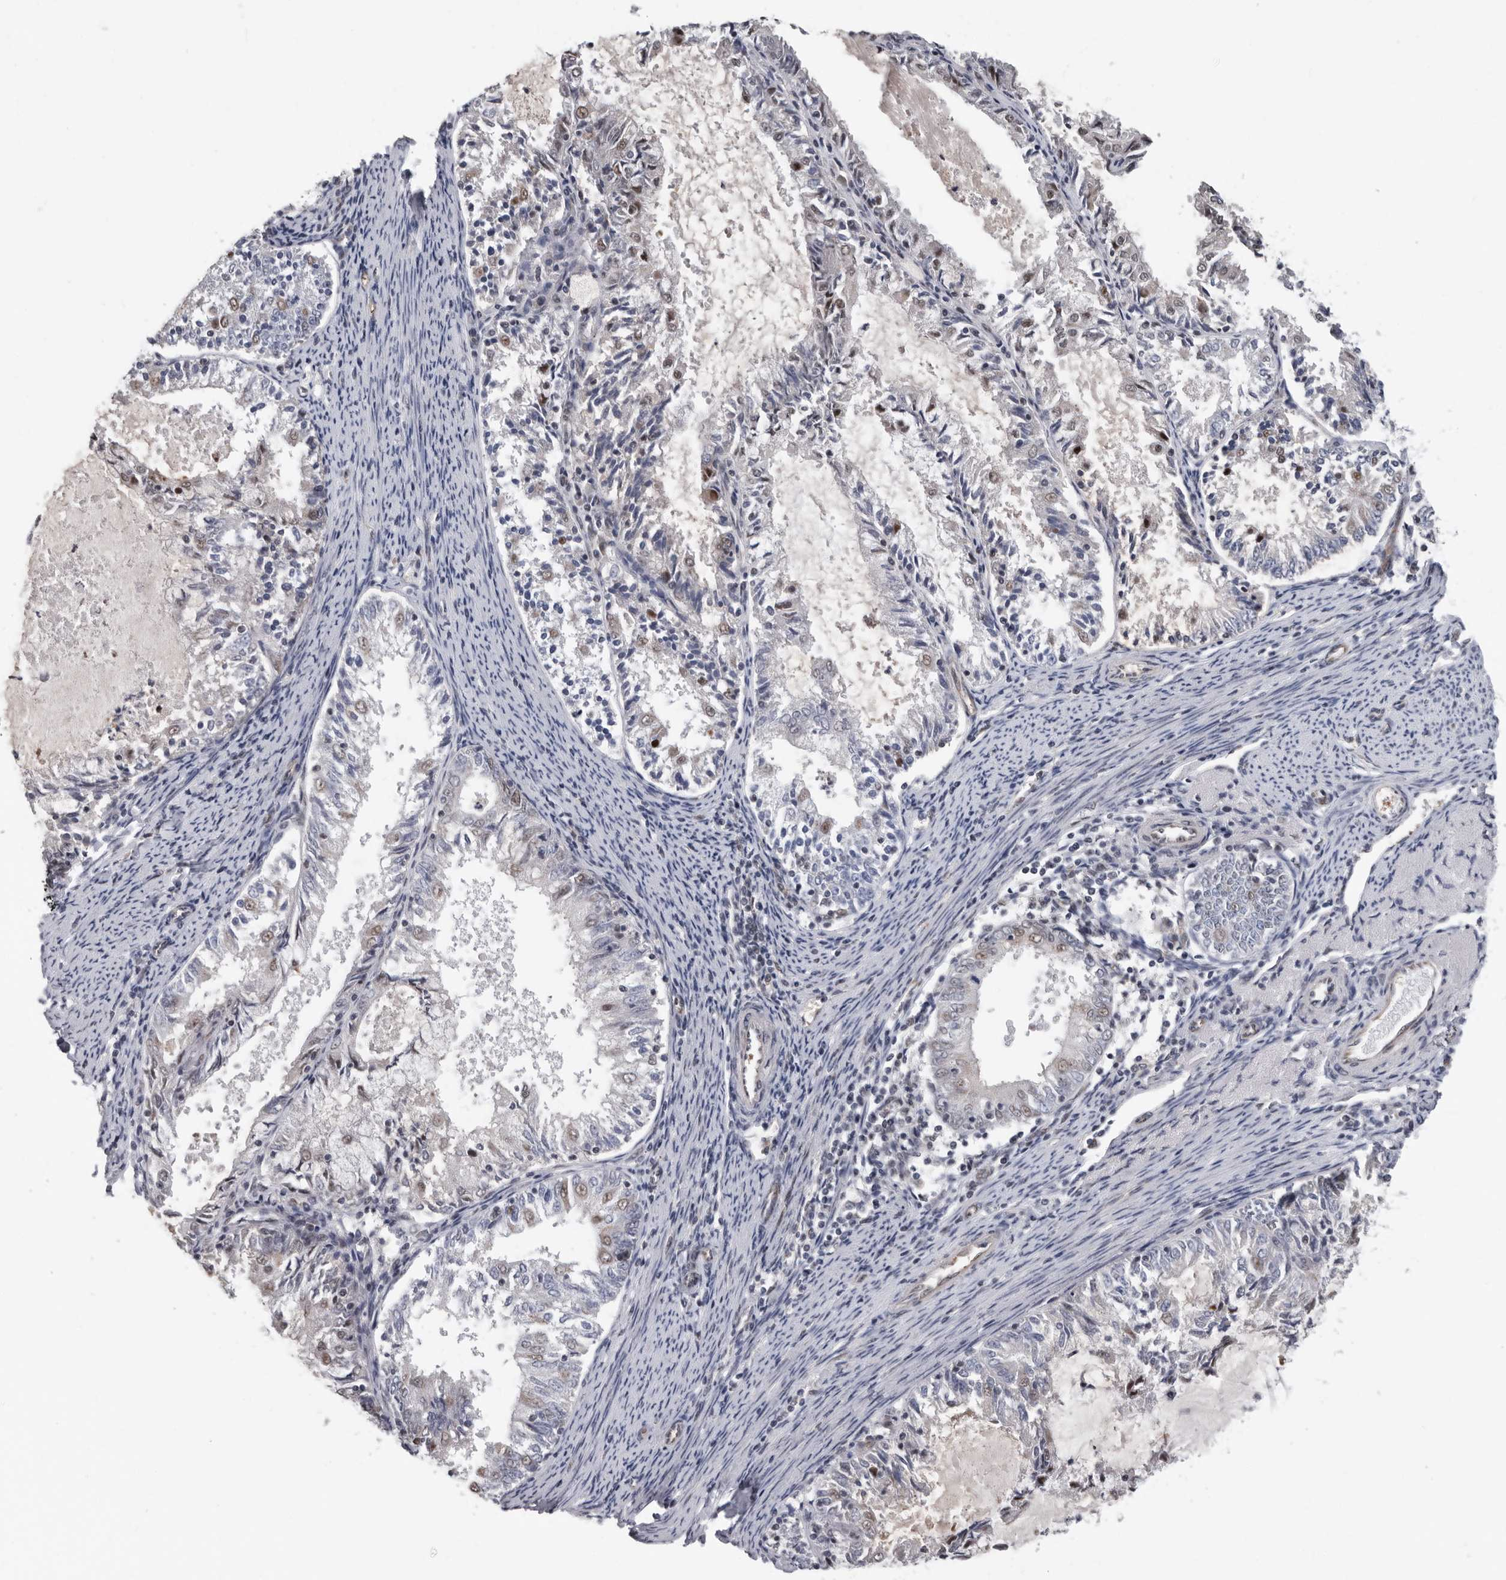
{"staining": {"intensity": "negative", "quantity": "none", "location": "none"}, "tissue": "endometrial cancer", "cell_type": "Tumor cells", "image_type": "cancer", "snomed": [{"axis": "morphology", "description": "Adenocarcinoma, NOS"}, {"axis": "topography", "description": "Endometrium"}], "caption": "High magnification brightfield microscopy of endometrial adenocarcinoma stained with DAB (3,3'-diaminobenzidine) (brown) and counterstained with hematoxylin (blue): tumor cells show no significant expression.", "gene": "RALGPS2", "patient": {"sex": "female", "age": 57}}